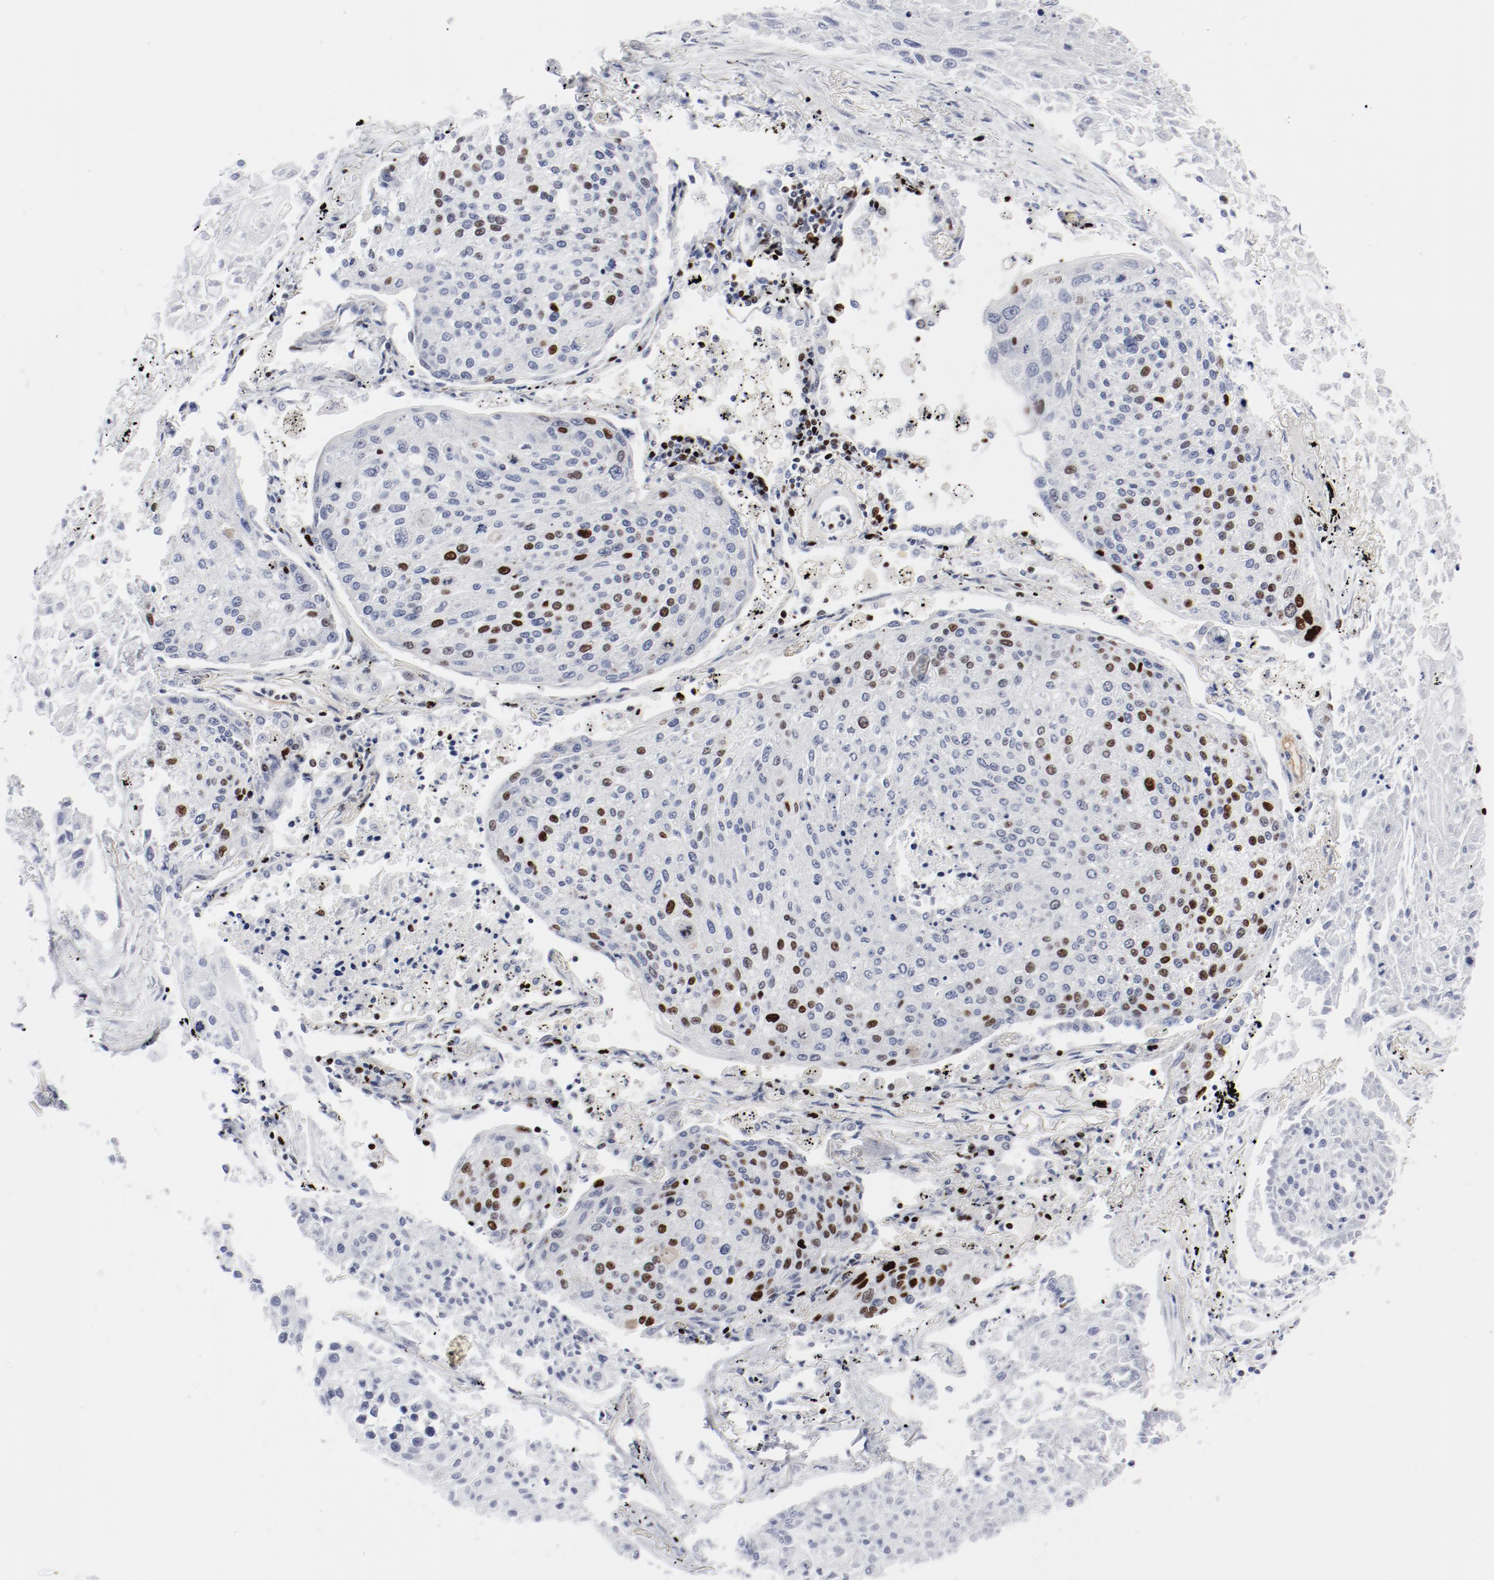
{"staining": {"intensity": "moderate", "quantity": "<25%", "location": "nuclear"}, "tissue": "lung cancer", "cell_type": "Tumor cells", "image_type": "cancer", "snomed": [{"axis": "morphology", "description": "Squamous cell carcinoma, NOS"}, {"axis": "topography", "description": "Lung"}], "caption": "A high-resolution photomicrograph shows immunohistochemistry staining of squamous cell carcinoma (lung), which exhibits moderate nuclear positivity in about <25% of tumor cells. The staining was performed using DAB (3,3'-diaminobenzidine), with brown indicating positive protein expression. Nuclei are stained blue with hematoxylin.", "gene": "SMARCC2", "patient": {"sex": "male", "age": 75}}